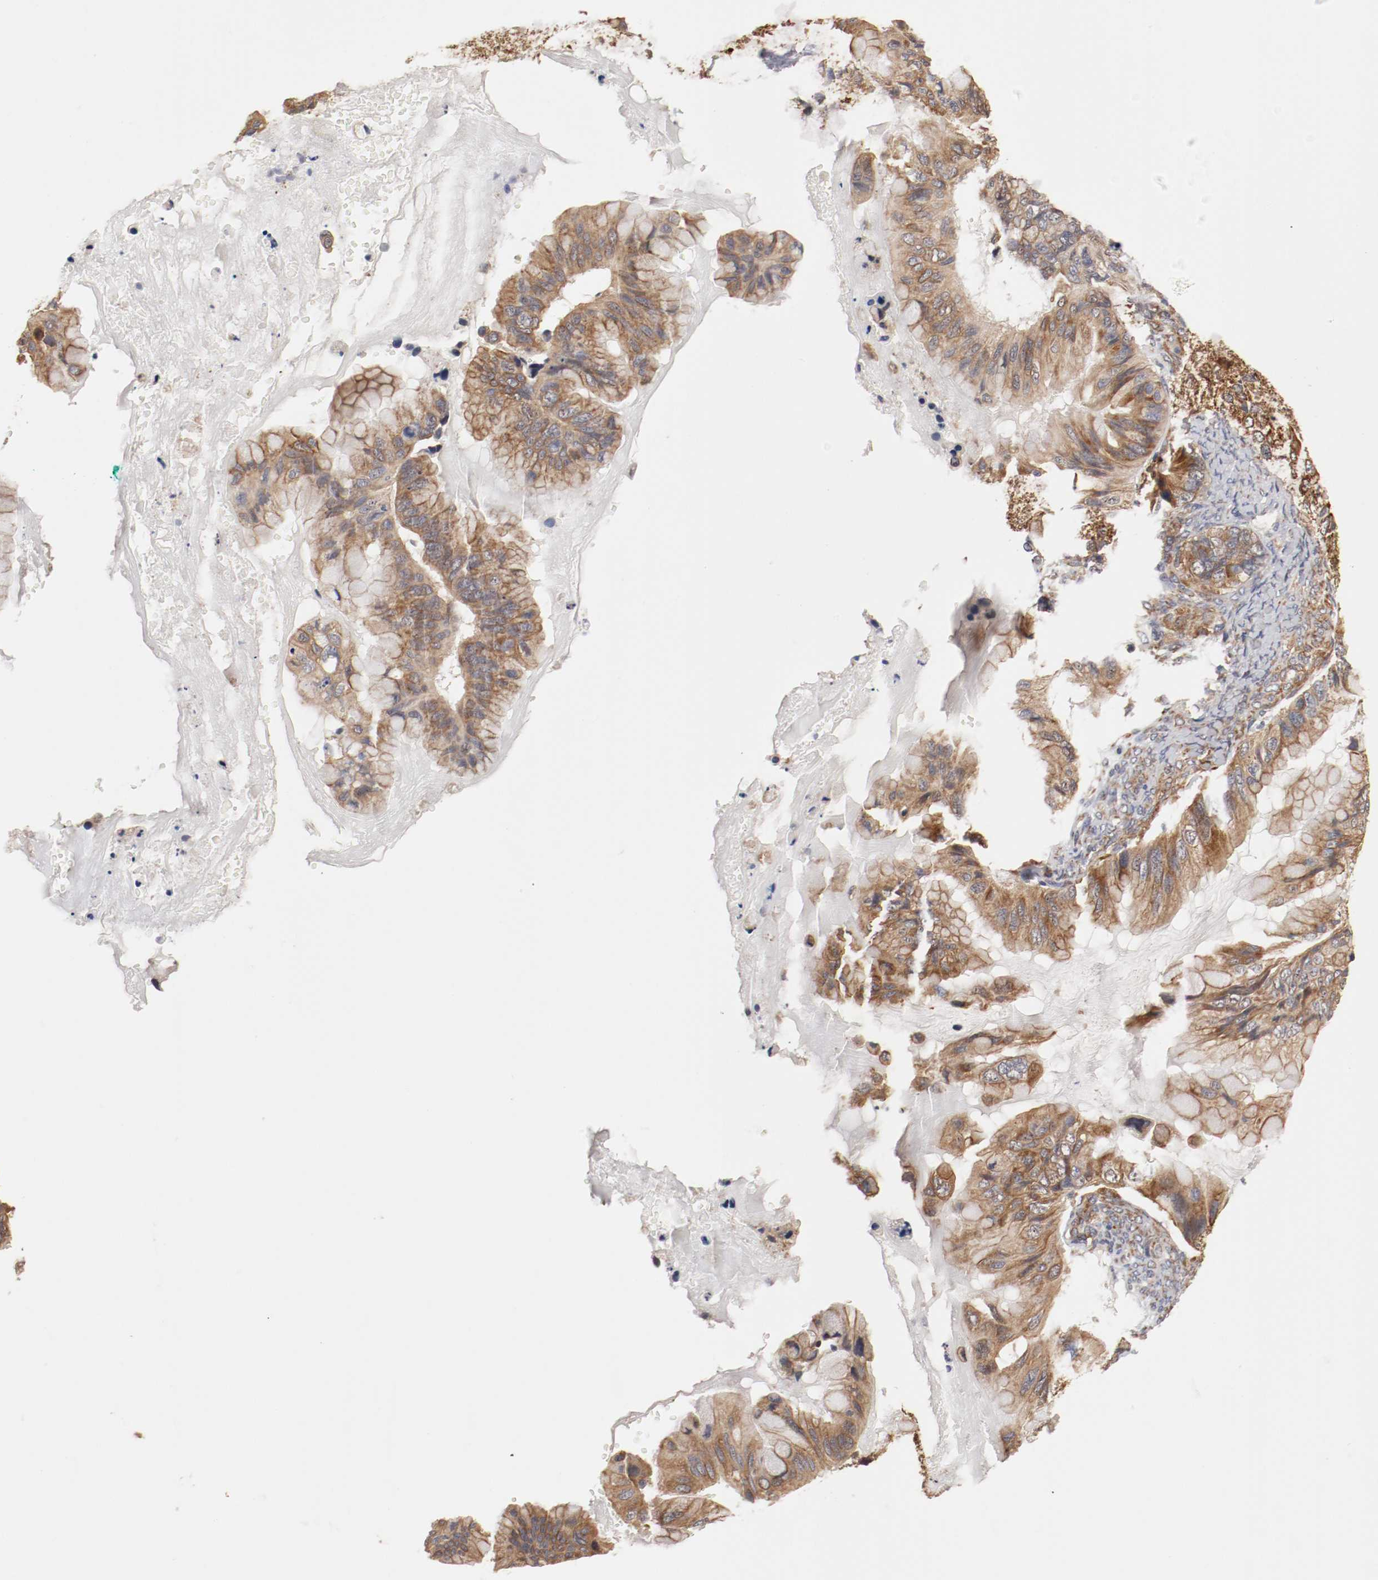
{"staining": {"intensity": "weak", "quantity": ">75%", "location": "cytoplasmic/membranous"}, "tissue": "ovarian cancer", "cell_type": "Tumor cells", "image_type": "cancer", "snomed": [{"axis": "morphology", "description": "Cystadenocarcinoma, mucinous, NOS"}, {"axis": "topography", "description": "Ovary"}], "caption": "Ovarian mucinous cystadenocarcinoma tissue displays weak cytoplasmic/membranous positivity in approximately >75% of tumor cells (DAB (3,3'-diaminobenzidine) IHC with brightfield microscopy, high magnification).", "gene": "FKBP3", "patient": {"sex": "female", "age": 36}}